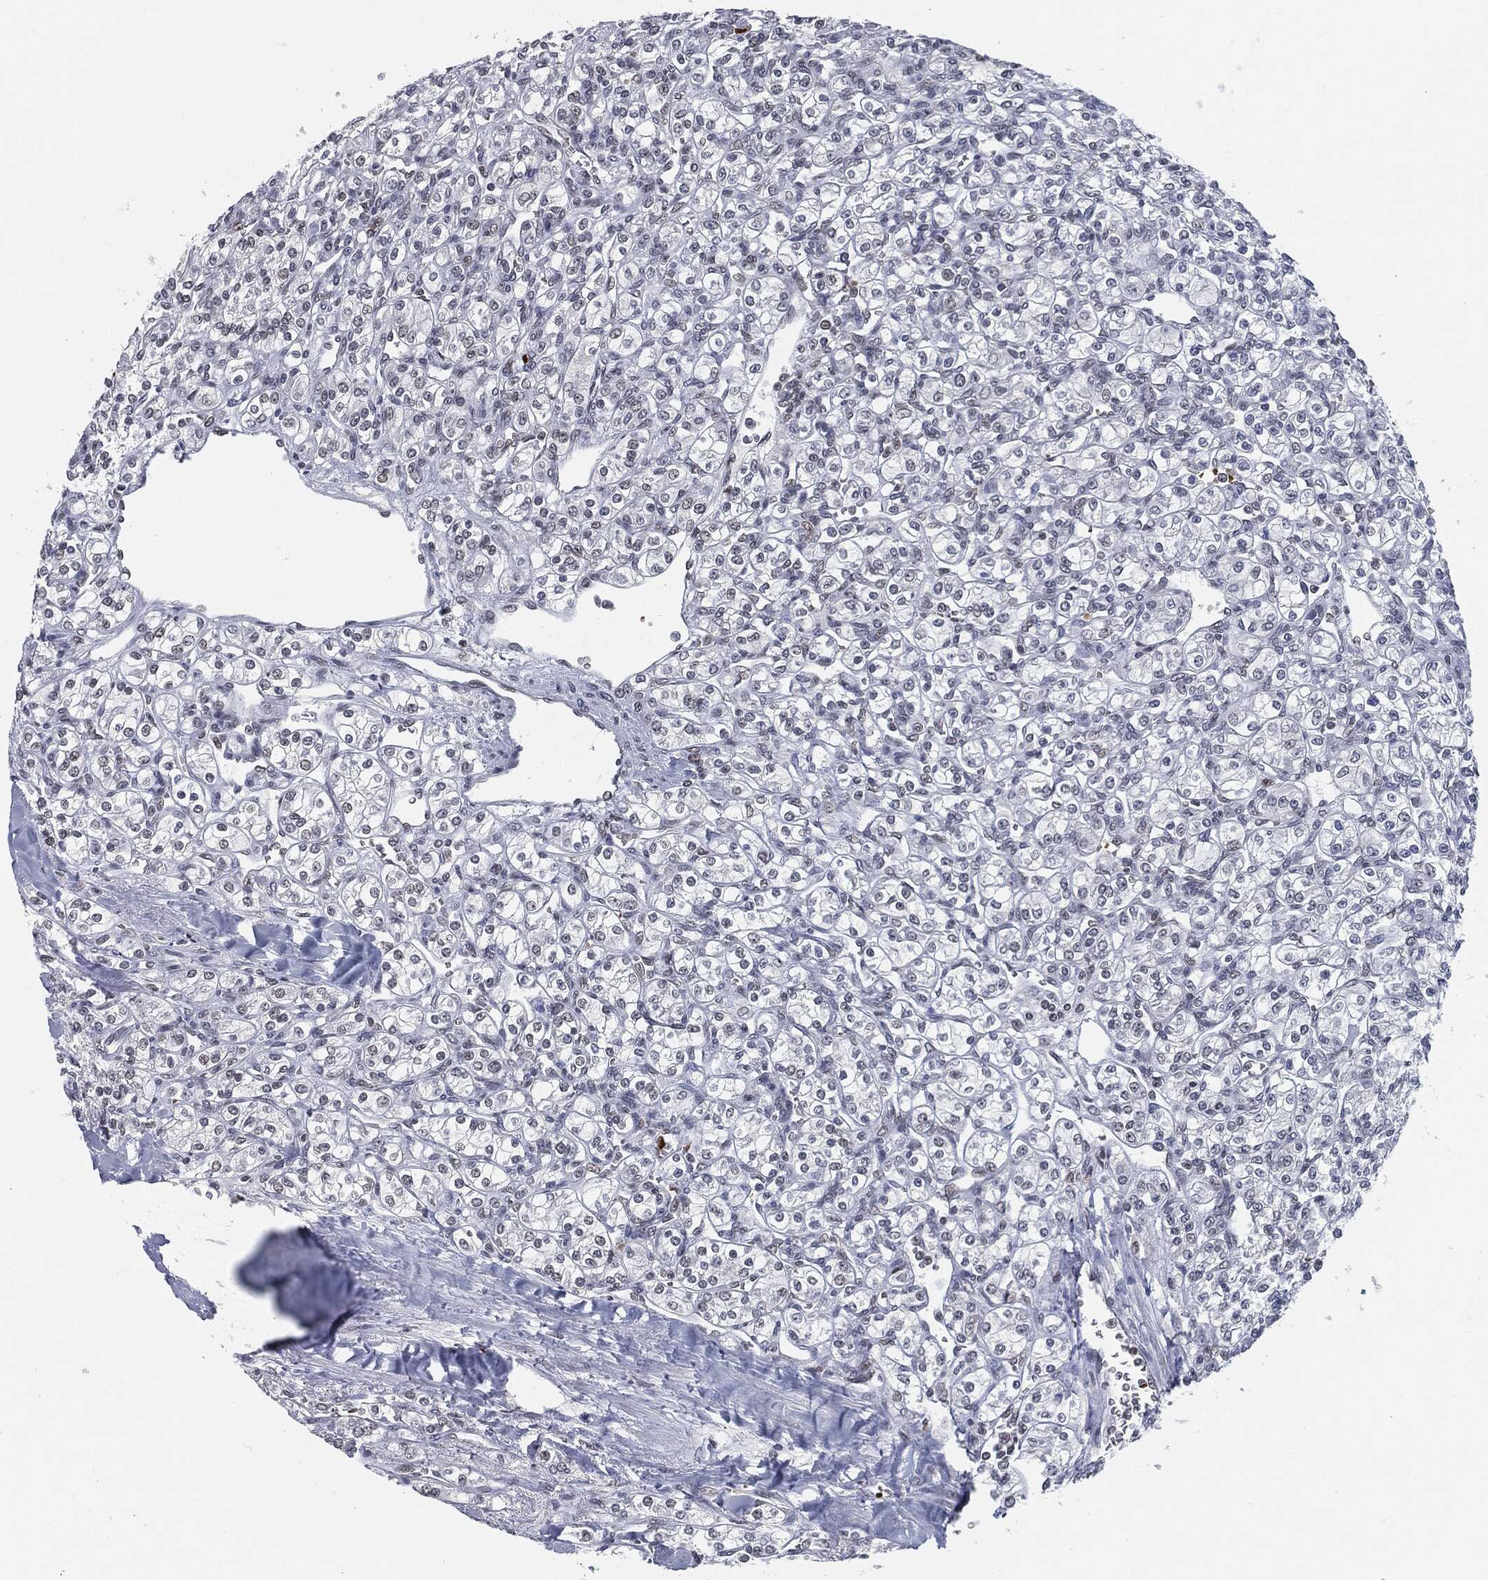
{"staining": {"intensity": "negative", "quantity": "none", "location": "none"}, "tissue": "renal cancer", "cell_type": "Tumor cells", "image_type": "cancer", "snomed": [{"axis": "morphology", "description": "Adenocarcinoma, NOS"}, {"axis": "topography", "description": "Kidney"}], "caption": "Immunohistochemistry photomicrograph of neoplastic tissue: renal adenocarcinoma stained with DAB (3,3'-diaminobenzidine) demonstrates no significant protein staining in tumor cells.", "gene": "ANXA1", "patient": {"sex": "male", "age": 77}}